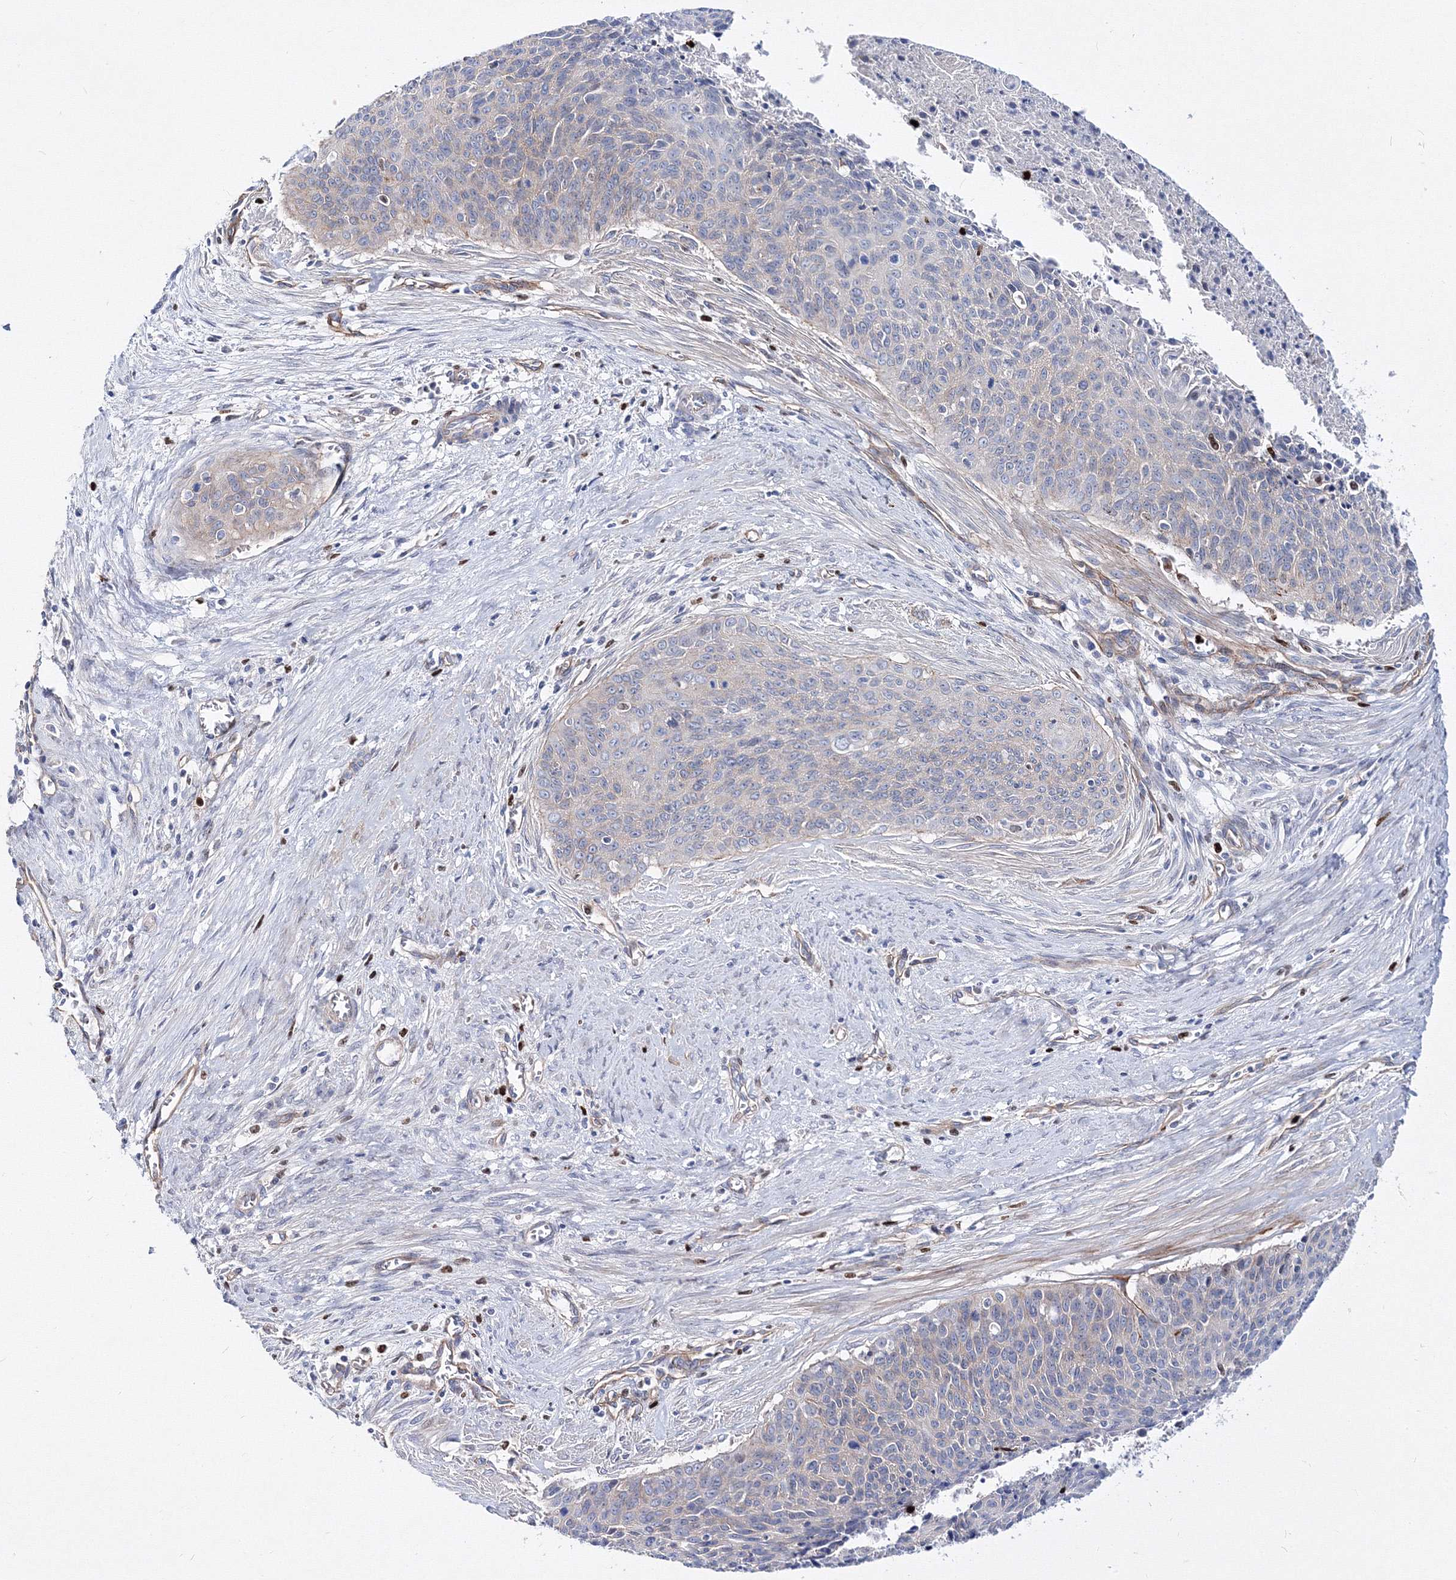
{"staining": {"intensity": "negative", "quantity": "none", "location": "none"}, "tissue": "cervical cancer", "cell_type": "Tumor cells", "image_type": "cancer", "snomed": [{"axis": "morphology", "description": "Squamous cell carcinoma, NOS"}, {"axis": "topography", "description": "Cervix"}], "caption": "Immunohistochemistry photomicrograph of human squamous cell carcinoma (cervical) stained for a protein (brown), which displays no expression in tumor cells.", "gene": "C11orf52", "patient": {"sex": "female", "age": 55}}